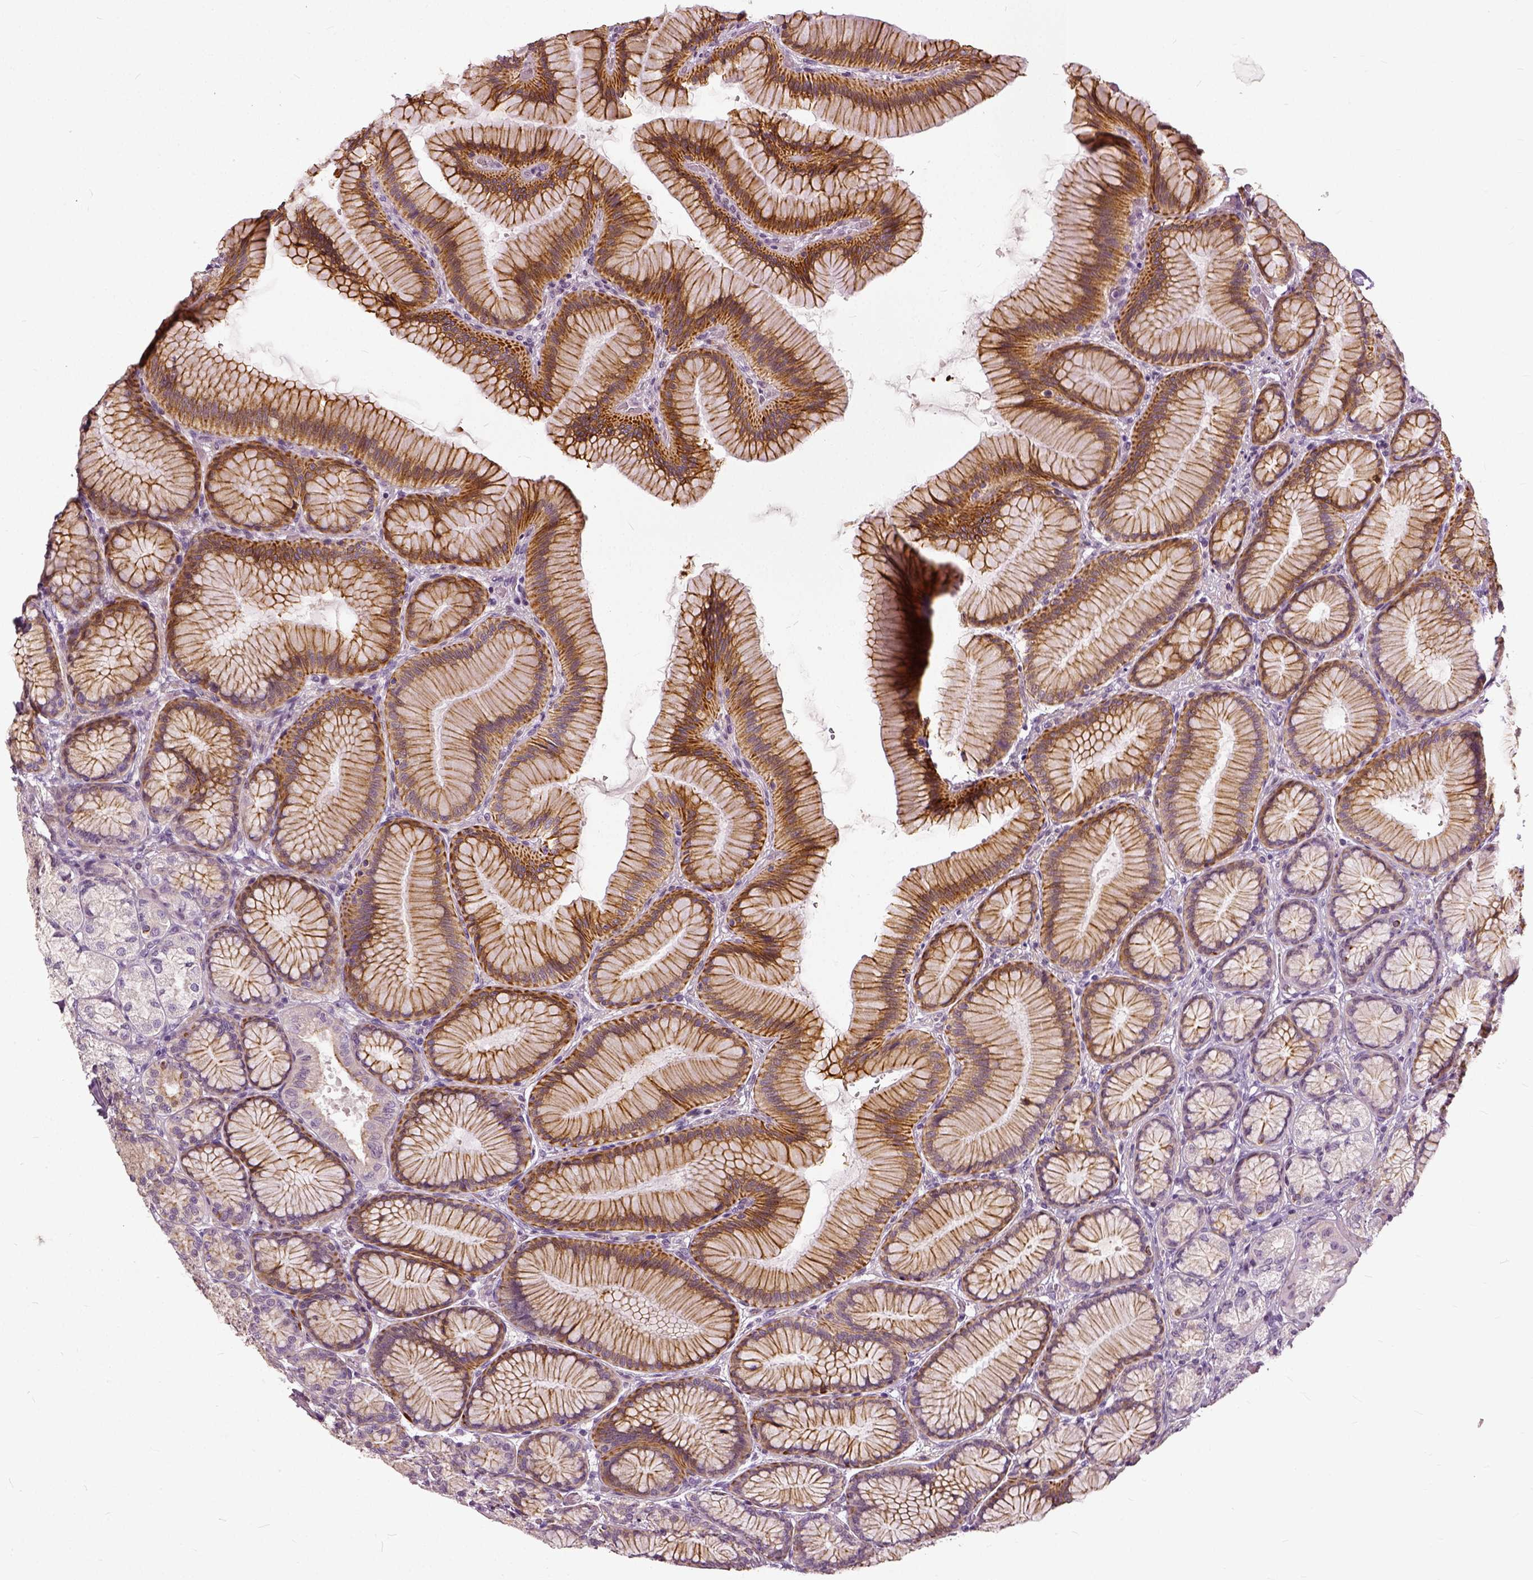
{"staining": {"intensity": "moderate", "quantity": "25%-75%", "location": "cytoplasmic/membranous"}, "tissue": "stomach", "cell_type": "Glandular cells", "image_type": "normal", "snomed": [{"axis": "morphology", "description": "Normal tissue, NOS"}, {"axis": "morphology", "description": "Adenocarcinoma, NOS"}, {"axis": "morphology", "description": "Adenocarcinoma, High grade"}, {"axis": "topography", "description": "Stomach, upper"}, {"axis": "topography", "description": "Stomach"}], "caption": "Stomach stained with DAB immunohistochemistry (IHC) shows medium levels of moderate cytoplasmic/membranous expression in about 25%-75% of glandular cells.", "gene": "ILRUN", "patient": {"sex": "female", "age": 65}}